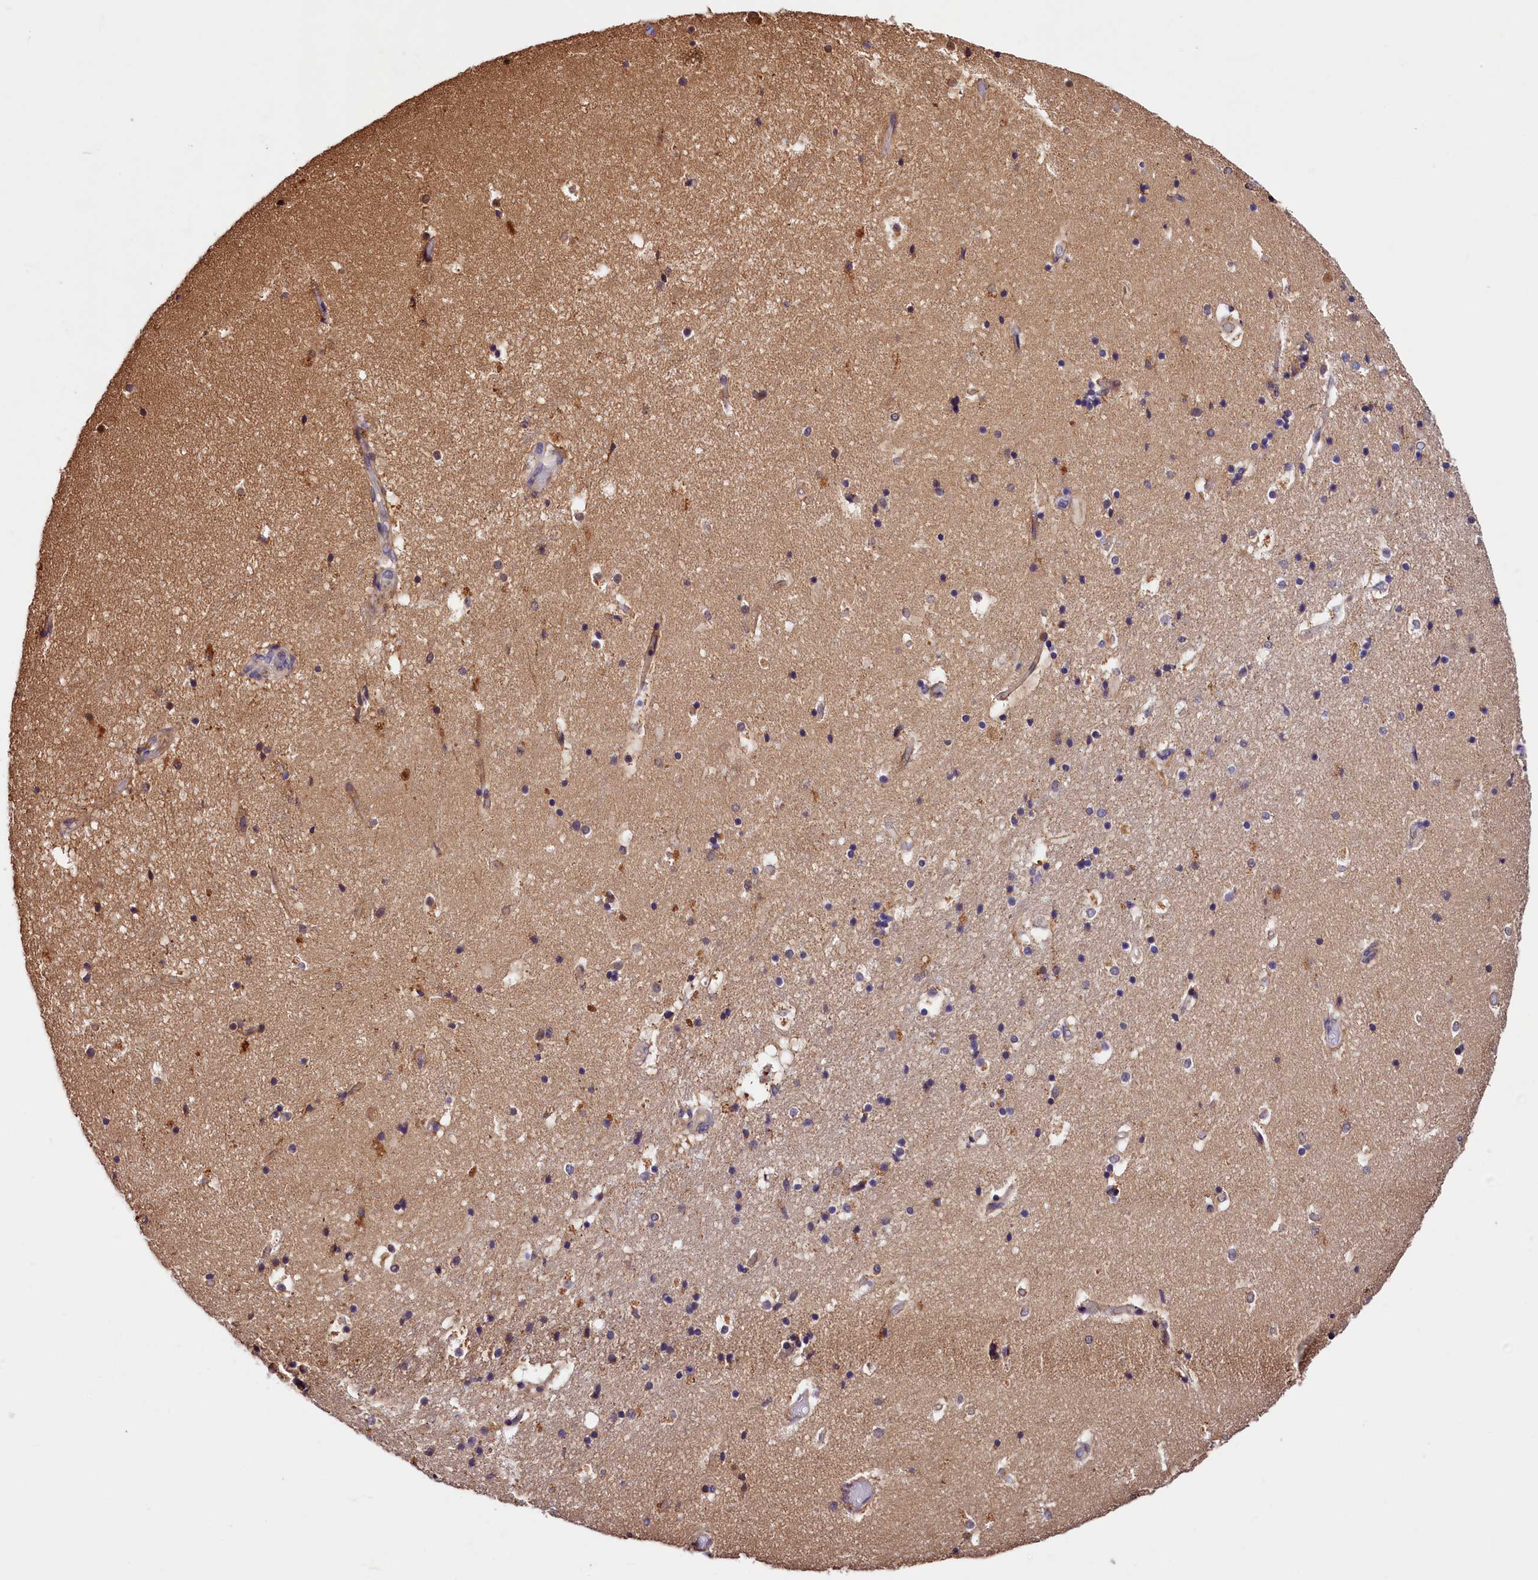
{"staining": {"intensity": "weak", "quantity": "<25%", "location": "cytoplasmic/membranous"}, "tissue": "hippocampus", "cell_type": "Glial cells", "image_type": "normal", "snomed": [{"axis": "morphology", "description": "Normal tissue, NOS"}, {"axis": "topography", "description": "Hippocampus"}], "caption": "An IHC photomicrograph of benign hippocampus is shown. There is no staining in glial cells of hippocampus.", "gene": "KPTN", "patient": {"sex": "female", "age": 52}}